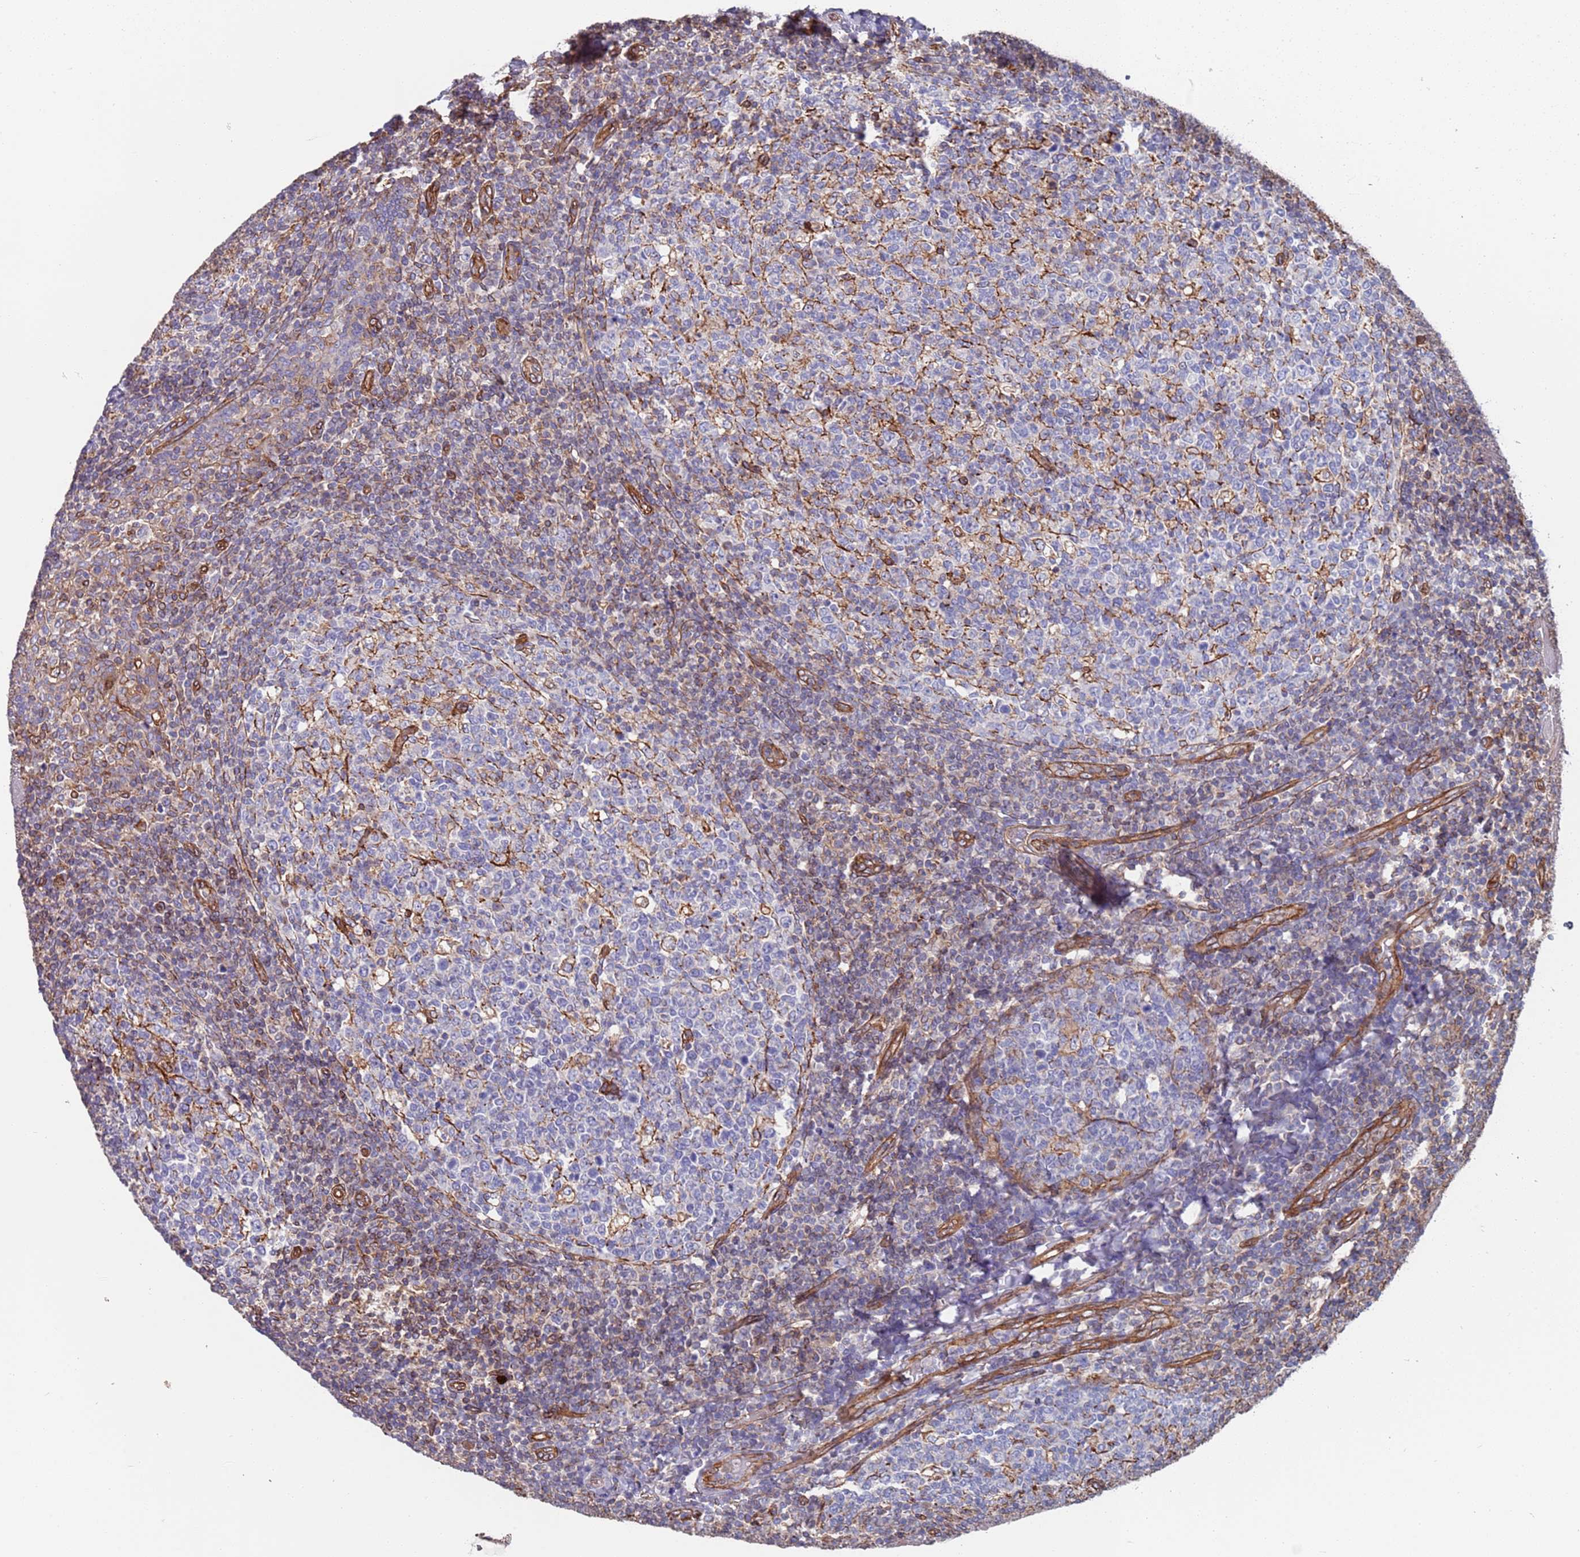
{"staining": {"intensity": "negative", "quantity": "none", "location": "none"}, "tissue": "tonsil", "cell_type": "Germinal center cells", "image_type": "normal", "snomed": [{"axis": "morphology", "description": "Normal tissue, NOS"}, {"axis": "topography", "description": "Tonsil"}], "caption": "A high-resolution image shows immunohistochemistry staining of unremarkable tonsil, which demonstrates no significant staining in germinal center cells. (DAB (3,3'-diaminobenzidine) immunohistochemistry with hematoxylin counter stain).", "gene": "JAKMIP2", "patient": {"sex": "female", "age": 19}}